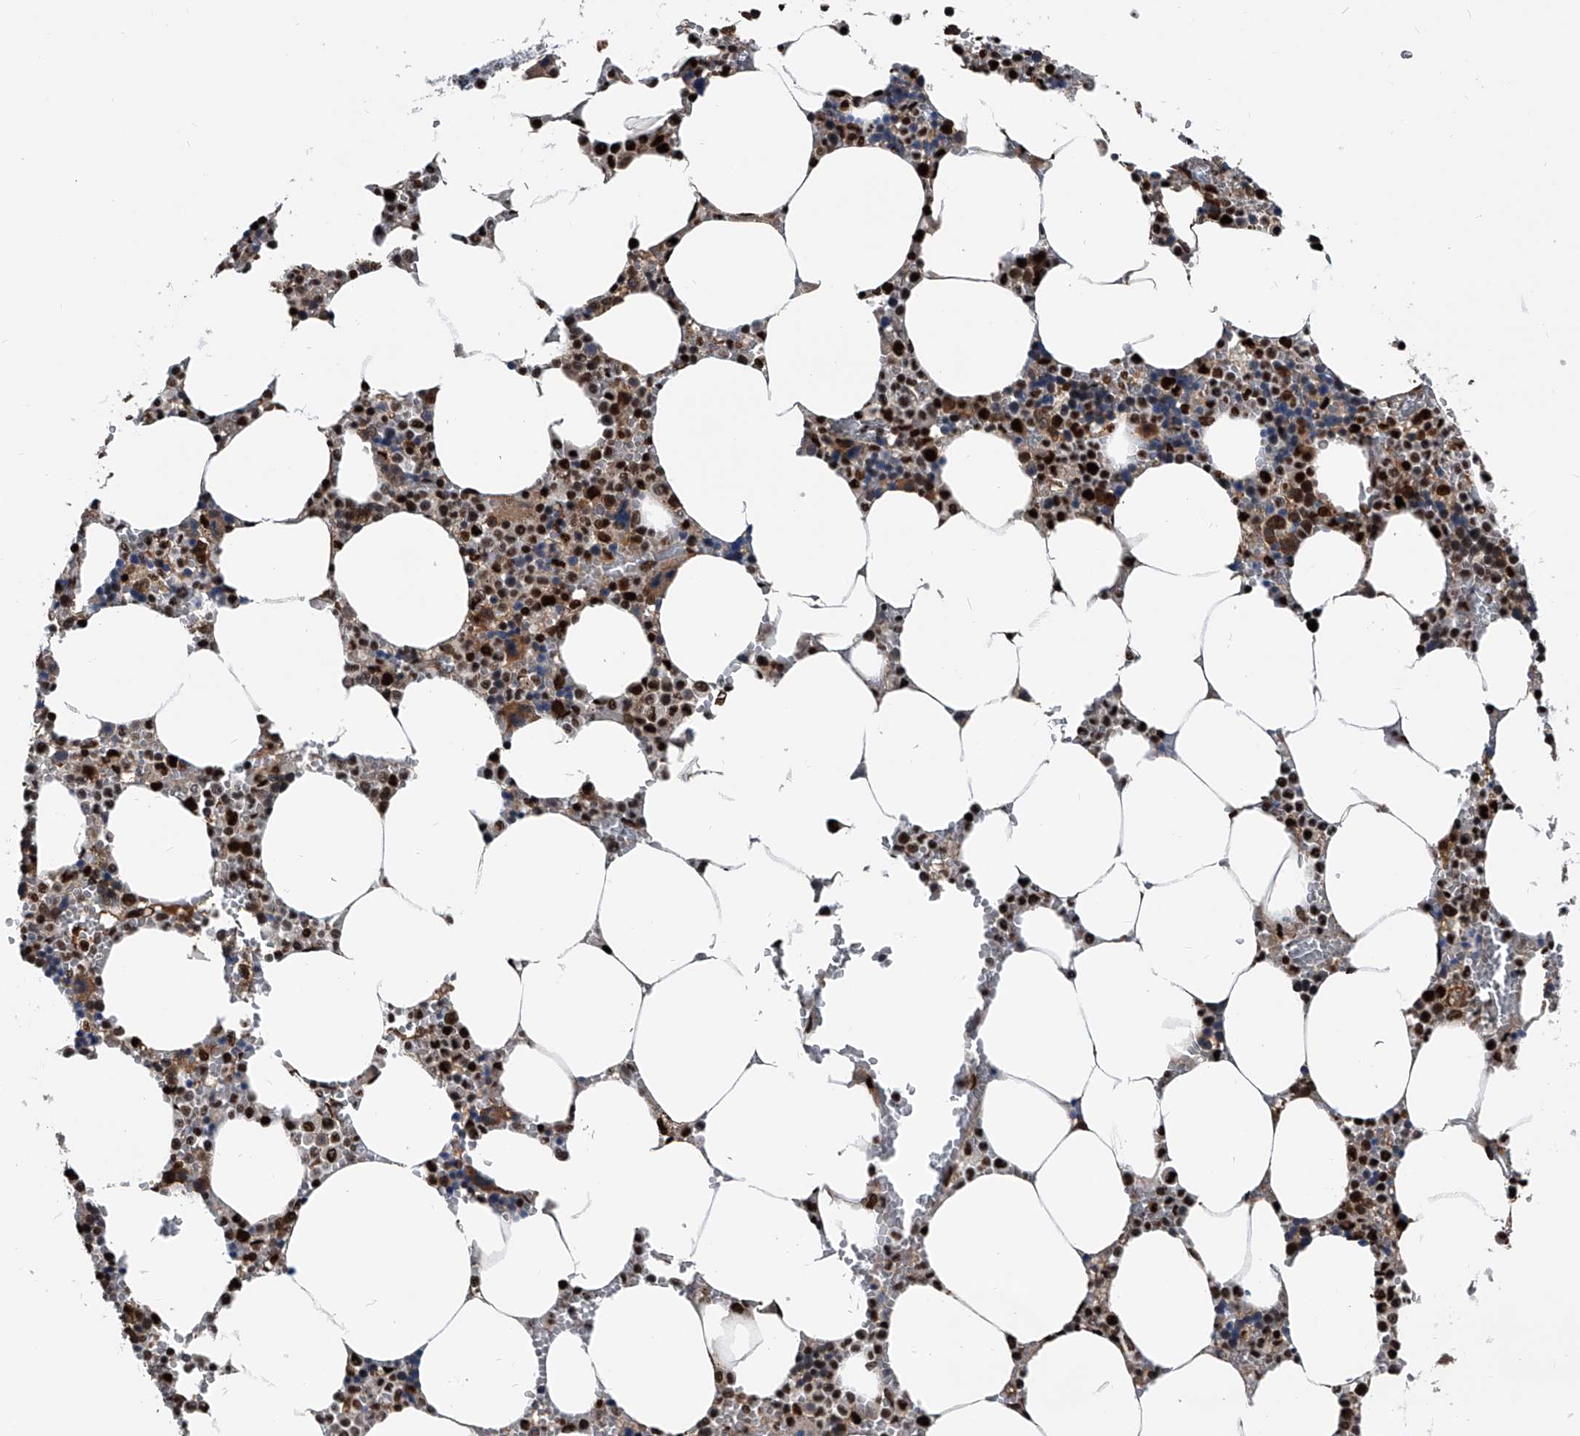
{"staining": {"intensity": "strong", "quantity": "25%-75%", "location": "nuclear"}, "tissue": "bone marrow", "cell_type": "Hematopoietic cells", "image_type": "normal", "snomed": [{"axis": "morphology", "description": "Normal tissue, NOS"}, {"axis": "topography", "description": "Bone marrow"}], "caption": "IHC photomicrograph of normal bone marrow: bone marrow stained using IHC reveals high levels of strong protein expression localized specifically in the nuclear of hematopoietic cells, appearing as a nuclear brown color.", "gene": "FKBP5", "patient": {"sex": "male", "age": 70}}